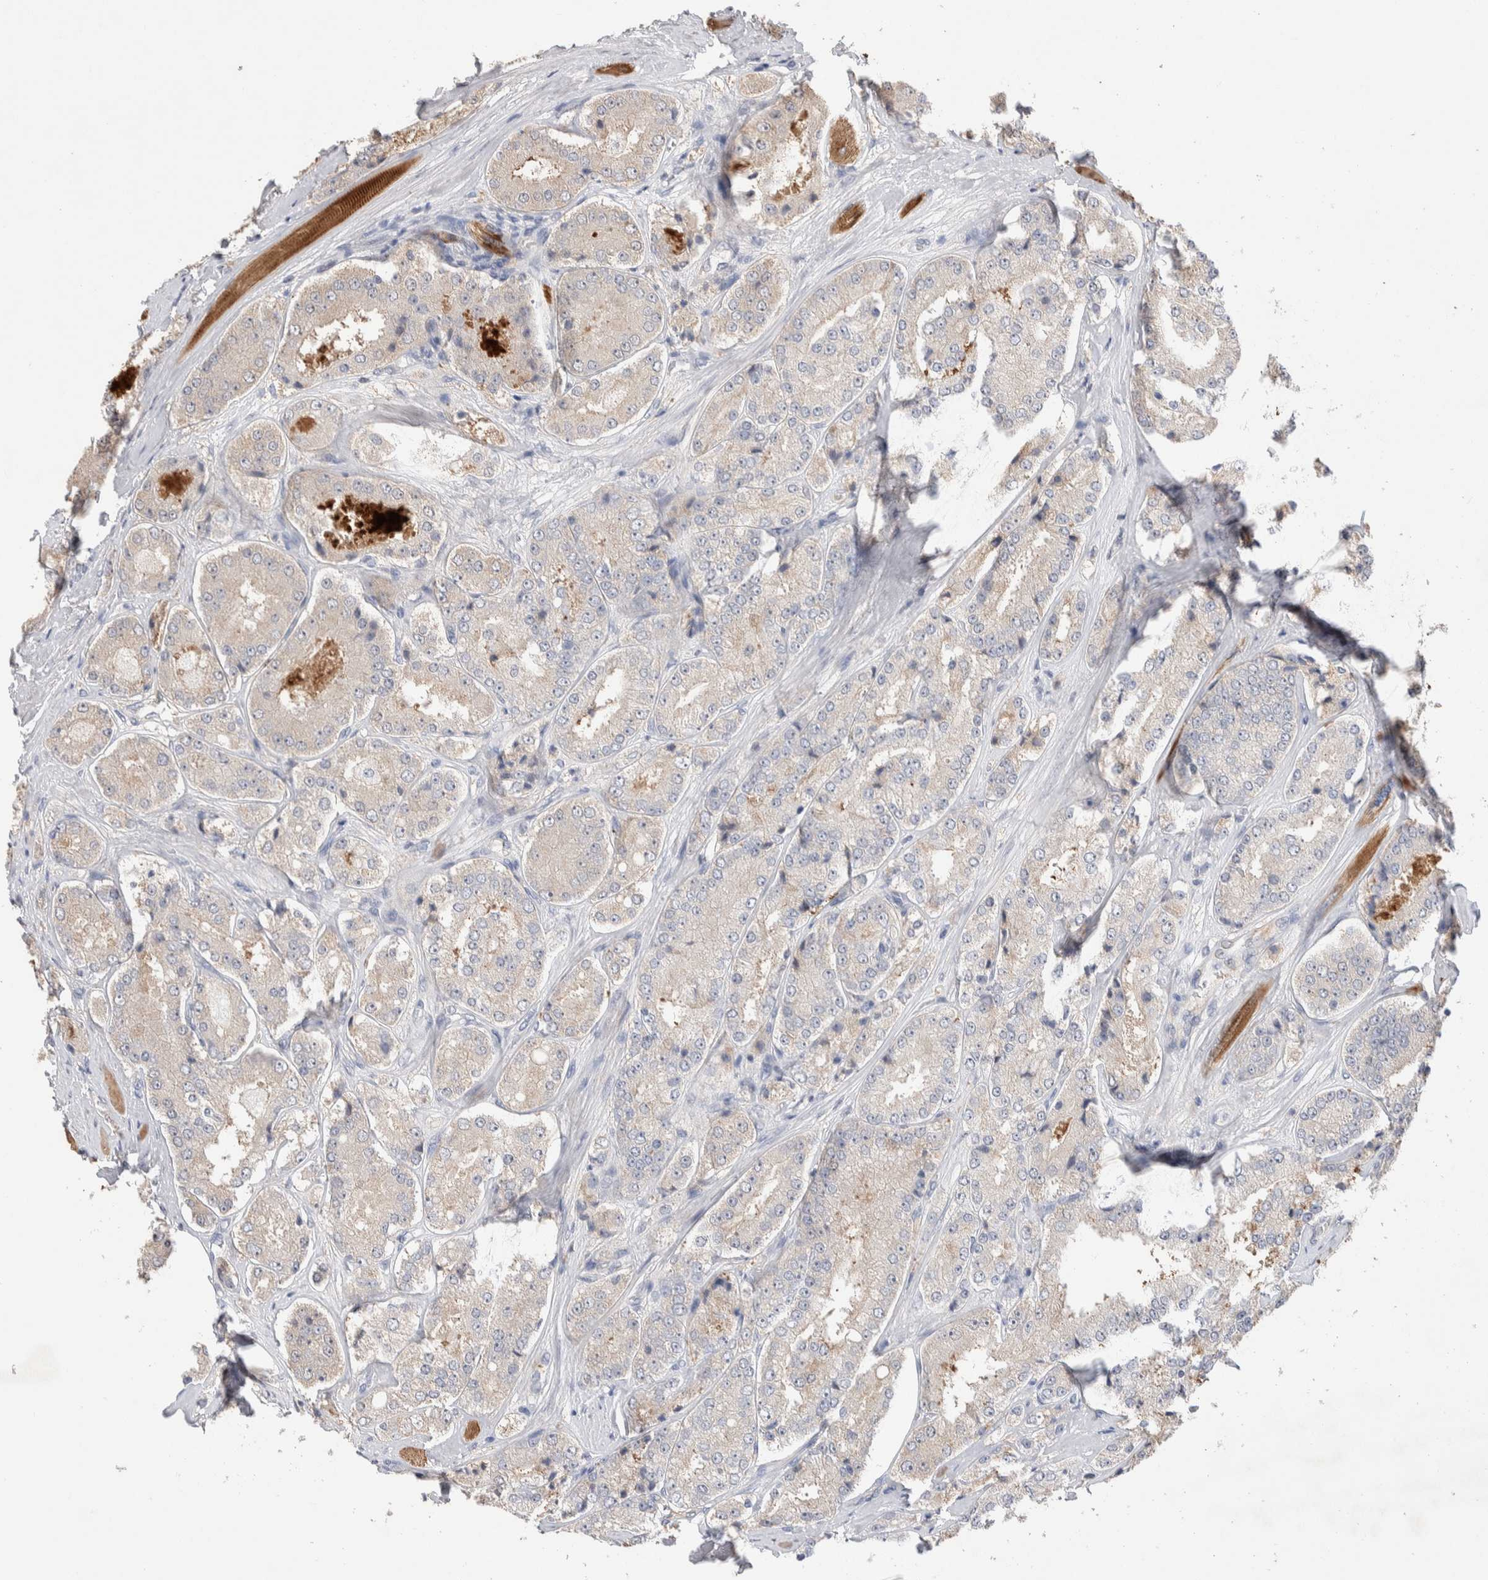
{"staining": {"intensity": "weak", "quantity": "<25%", "location": "cytoplasmic/membranous"}, "tissue": "prostate cancer", "cell_type": "Tumor cells", "image_type": "cancer", "snomed": [{"axis": "morphology", "description": "Adenocarcinoma, High grade"}, {"axis": "topography", "description": "Prostate"}], "caption": "A histopathology image of prostate cancer (adenocarcinoma (high-grade)) stained for a protein shows no brown staining in tumor cells.", "gene": "FFAR2", "patient": {"sex": "male", "age": 65}}